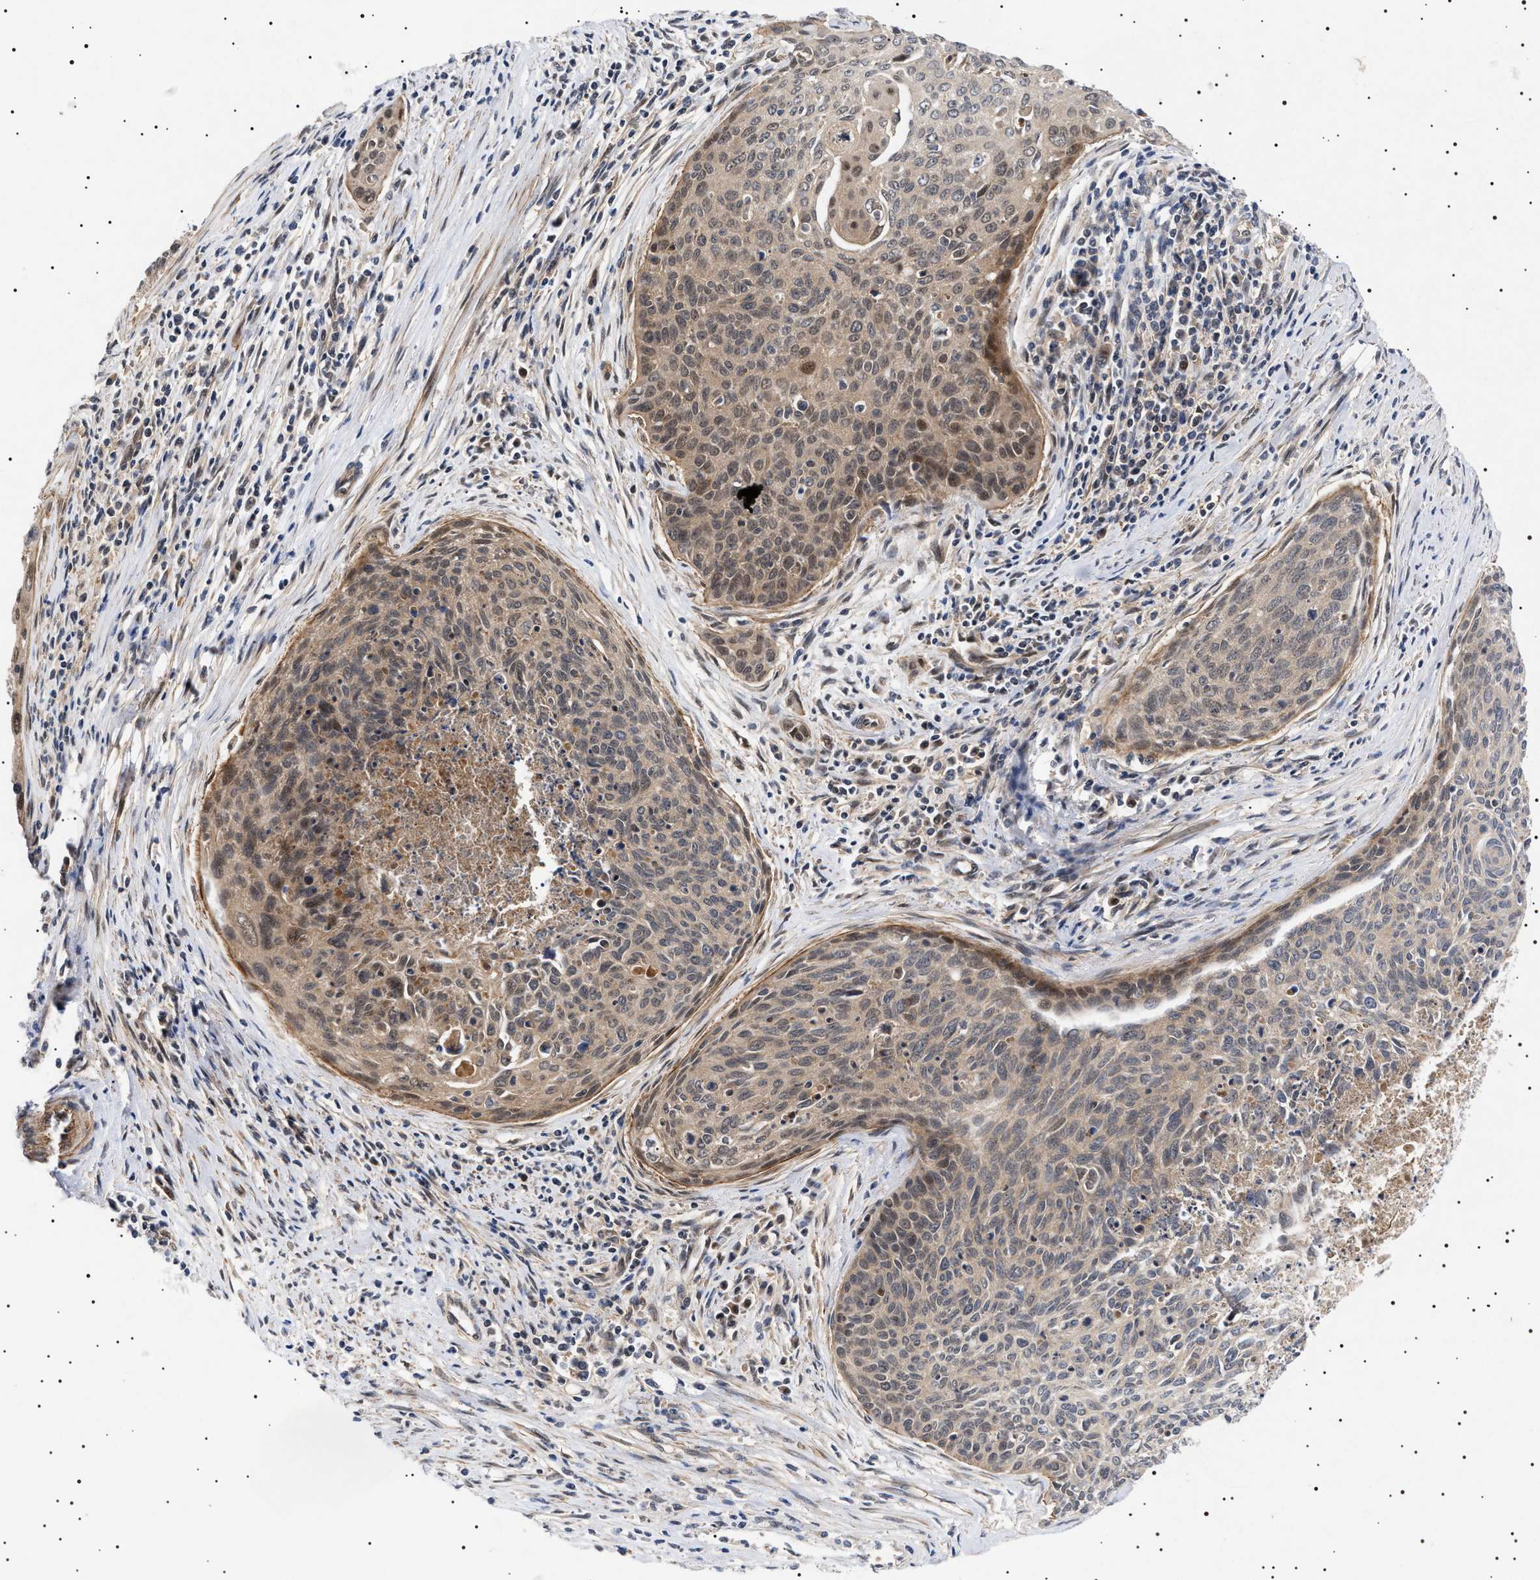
{"staining": {"intensity": "weak", "quantity": ">75%", "location": "cytoplasmic/membranous"}, "tissue": "cervical cancer", "cell_type": "Tumor cells", "image_type": "cancer", "snomed": [{"axis": "morphology", "description": "Squamous cell carcinoma, NOS"}, {"axis": "topography", "description": "Cervix"}], "caption": "About >75% of tumor cells in cervical cancer reveal weak cytoplasmic/membranous protein positivity as visualized by brown immunohistochemical staining.", "gene": "NPLOC4", "patient": {"sex": "female", "age": 55}}